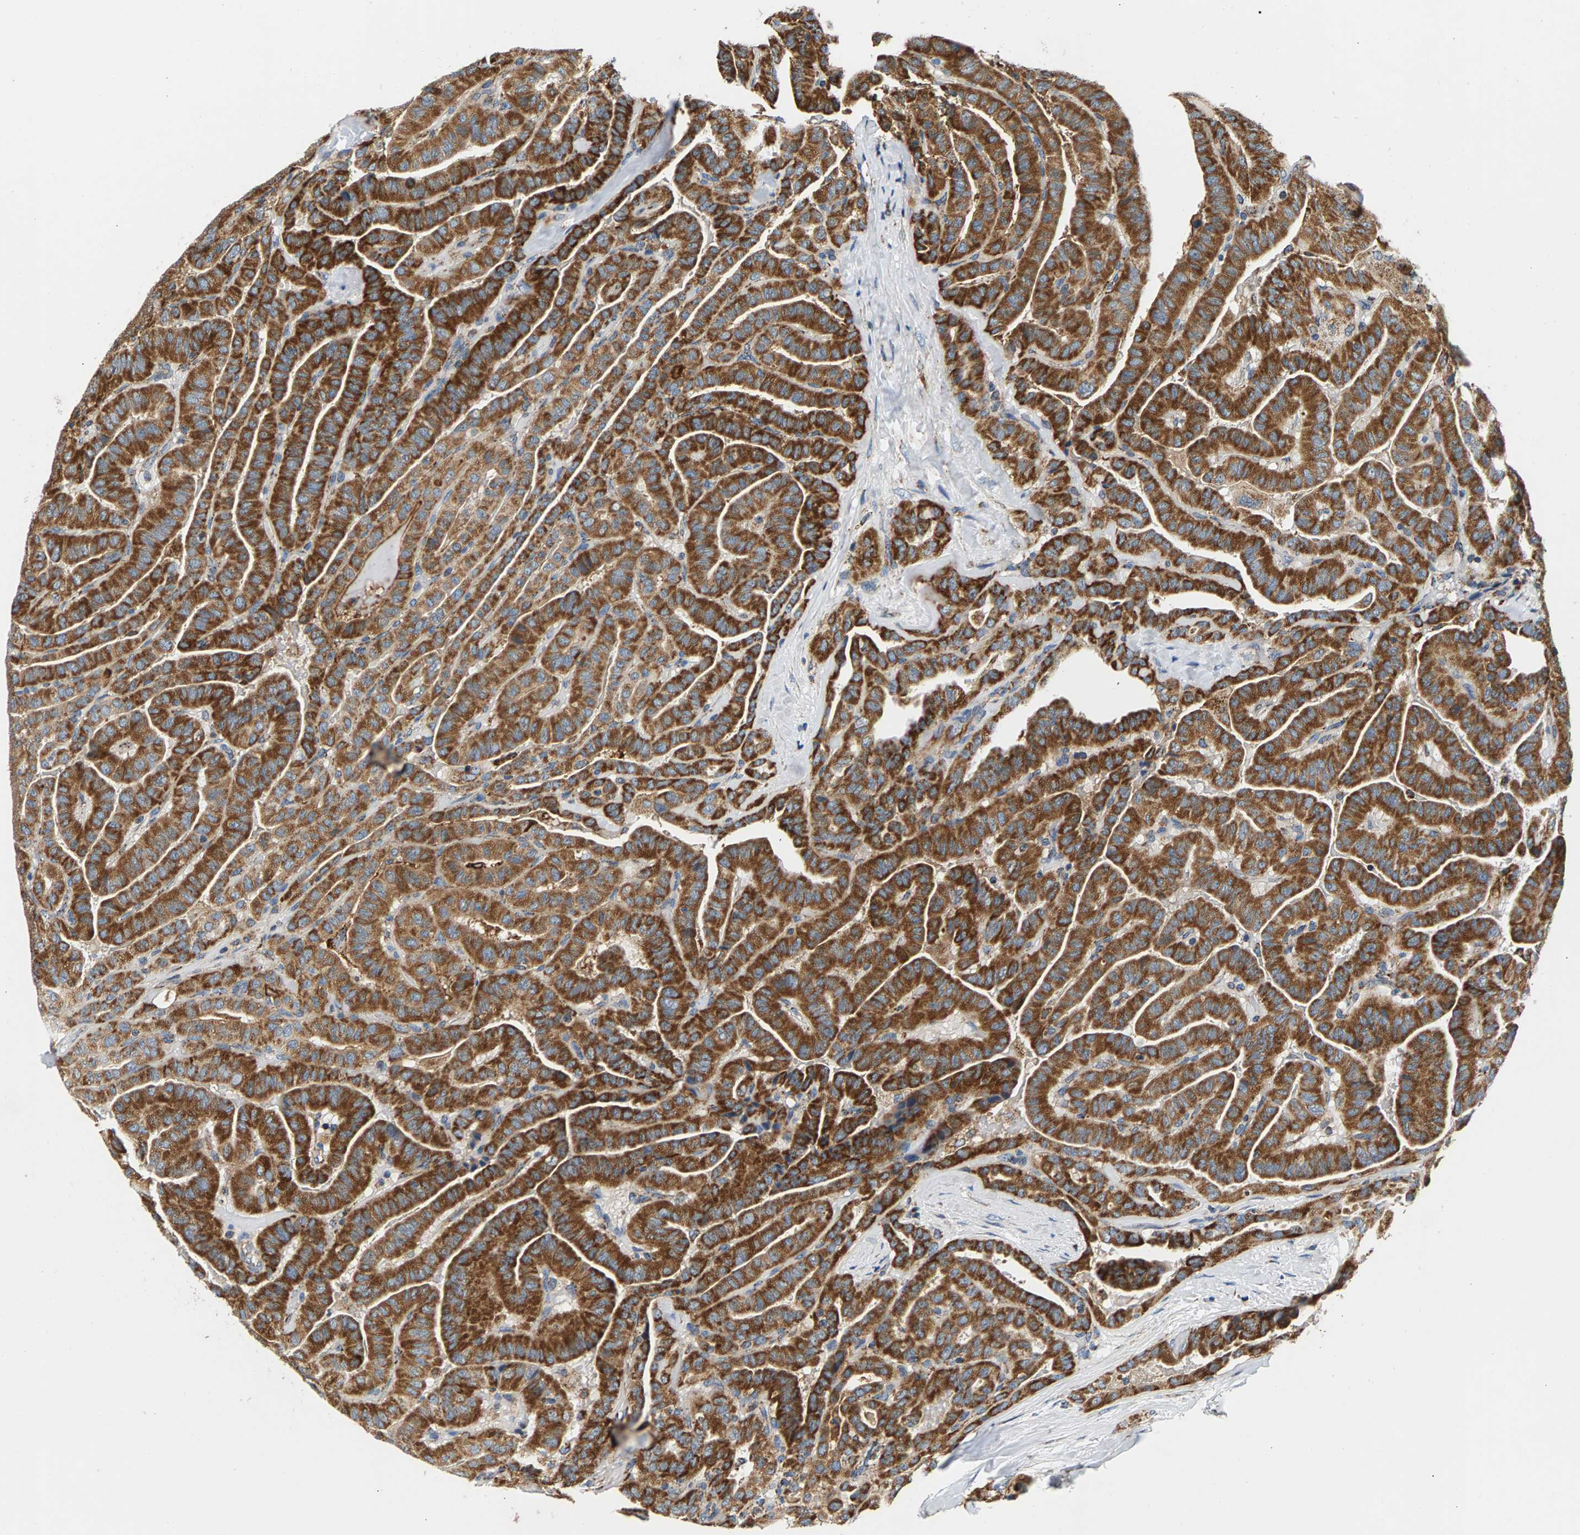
{"staining": {"intensity": "strong", "quantity": ">75%", "location": "cytoplasmic/membranous"}, "tissue": "thyroid cancer", "cell_type": "Tumor cells", "image_type": "cancer", "snomed": [{"axis": "morphology", "description": "Papillary adenocarcinoma, NOS"}, {"axis": "topography", "description": "Thyroid gland"}], "caption": "Thyroid cancer stained for a protein demonstrates strong cytoplasmic/membranous positivity in tumor cells. (DAB IHC with brightfield microscopy, high magnification).", "gene": "PDE1A", "patient": {"sex": "male", "age": 77}}